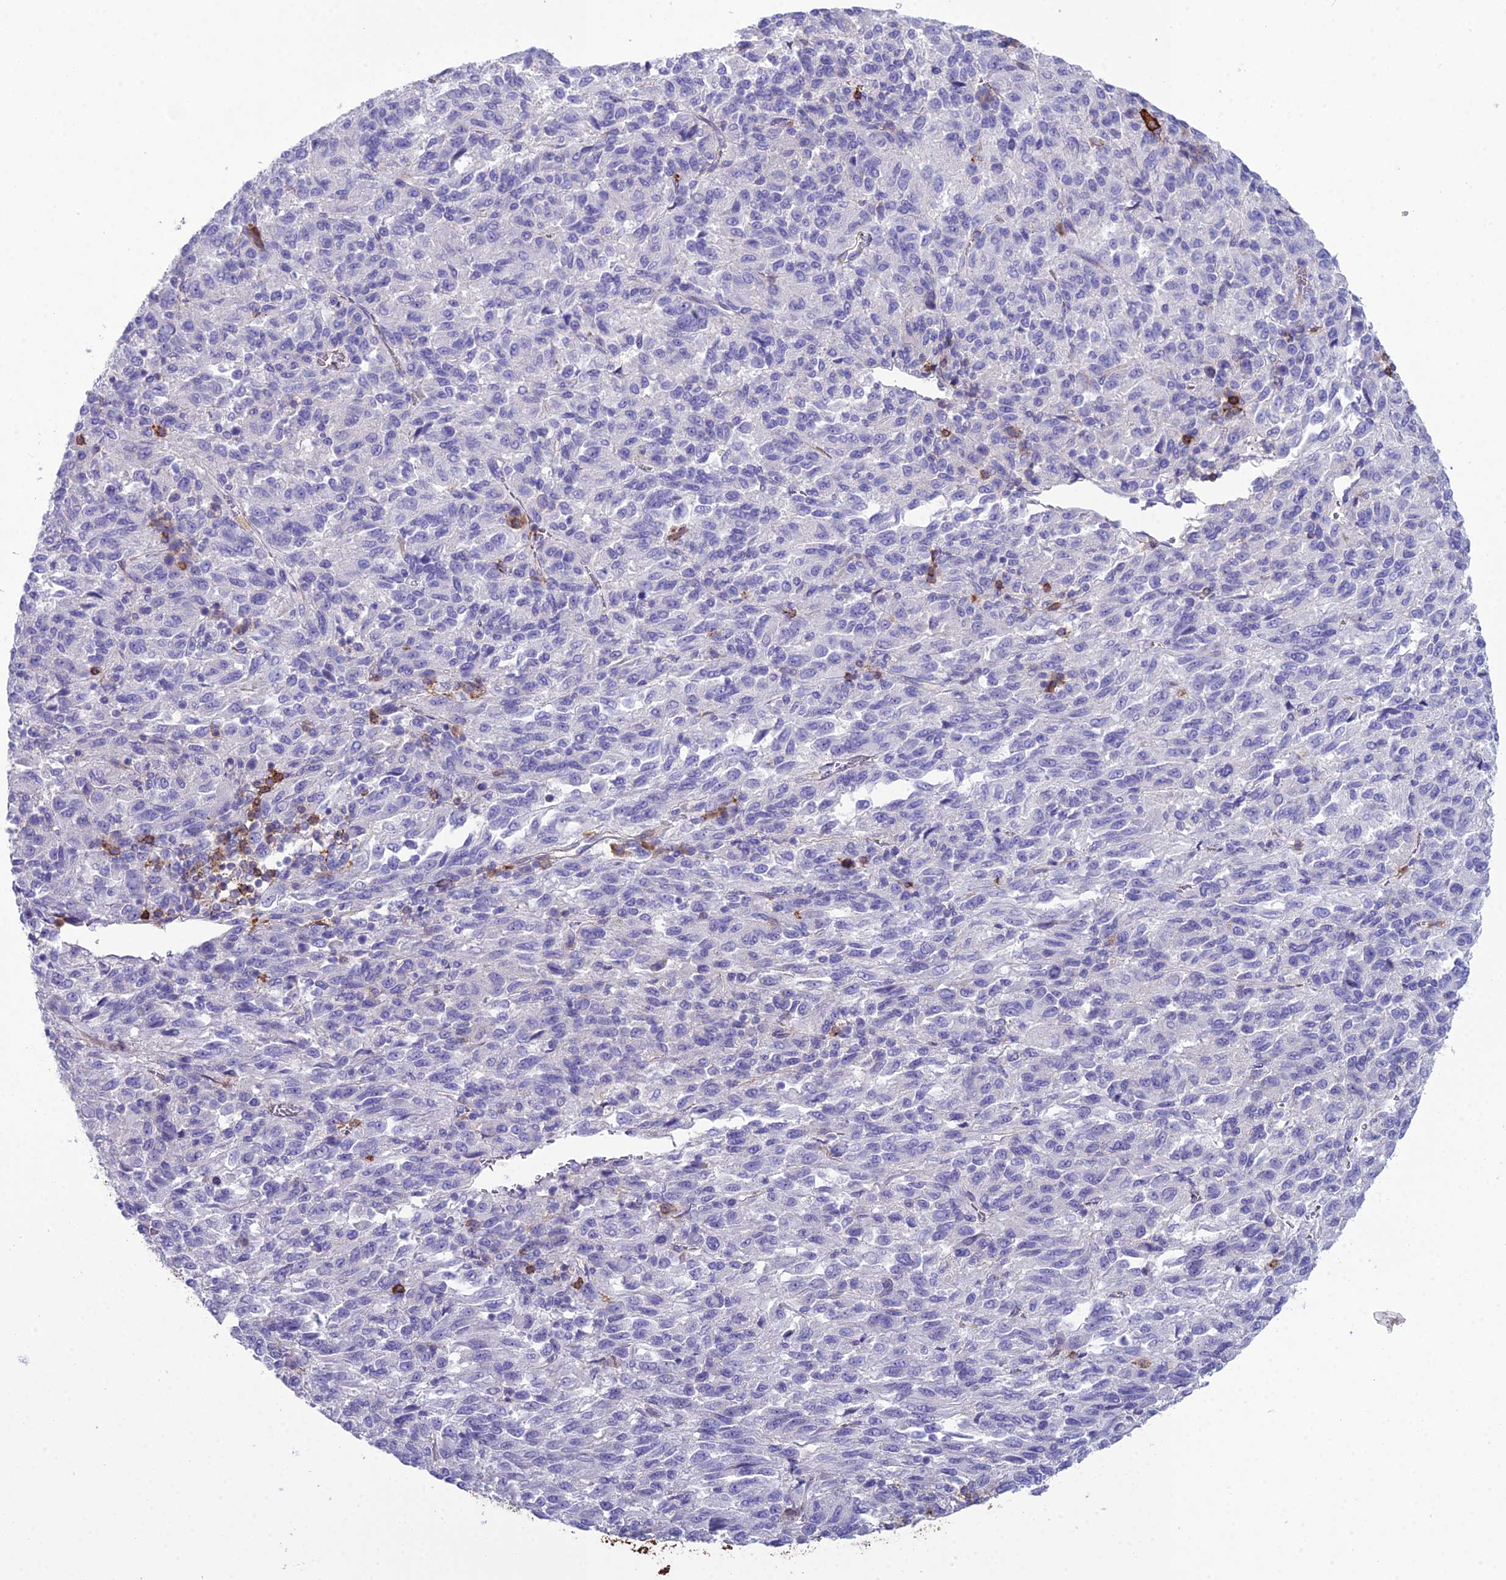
{"staining": {"intensity": "negative", "quantity": "none", "location": "none"}, "tissue": "melanoma", "cell_type": "Tumor cells", "image_type": "cancer", "snomed": [{"axis": "morphology", "description": "Malignant melanoma, Metastatic site"}, {"axis": "topography", "description": "Lung"}], "caption": "This is an immunohistochemistry (IHC) photomicrograph of human melanoma. There is no staining in tumor cells.", "gene": "OR1Q1", "patient": {"sex": "male", "age": 64}}